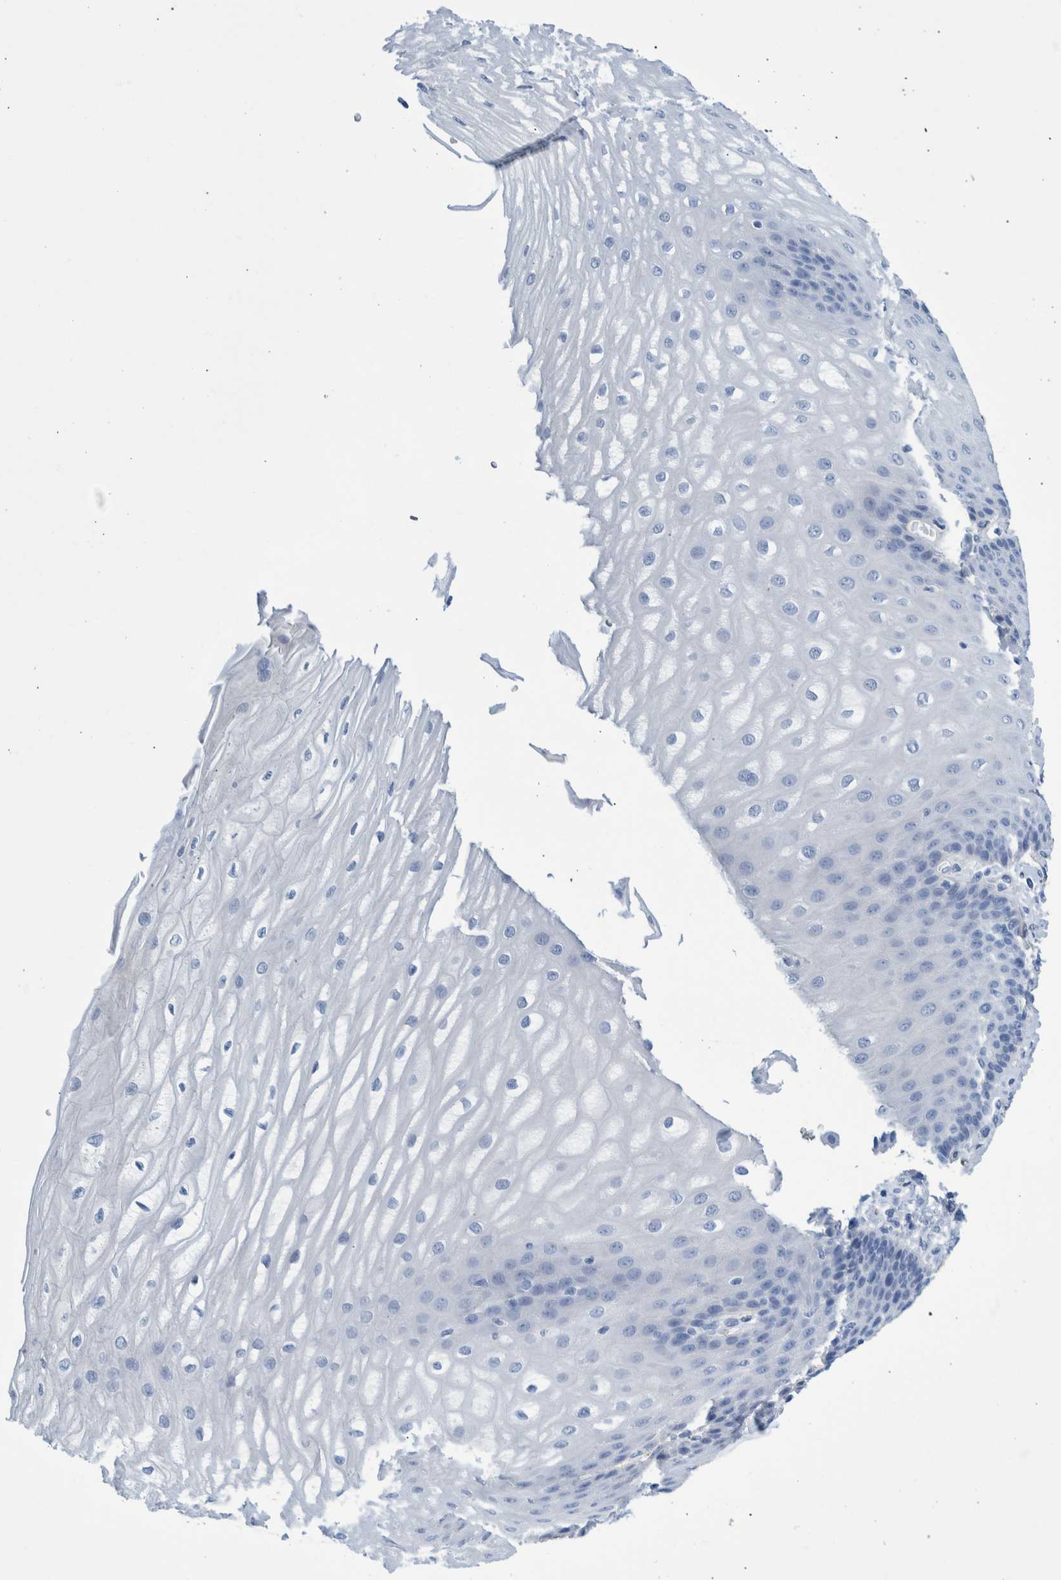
{"staining": {"intensity": "negative", "quantity": "none", "location": "none"}, "tissue": "esophagus", "cell_type": "Squamous epithelial cells", "image_type": "normal", "snomed": [{"axis": "morphology", "description": "Normal tissue, NOS"}, {"axis": "topography", "description": "Esophagus"}], "caption": "Squamous epithelial cells show no significant staining in unremarkable esophagus. (DAB (3,3'-diaminobenzidine) immunohistochemistry, high magnification).", "gene": "SLC34A3", "patient": {"sex": "male", "age": 54}}